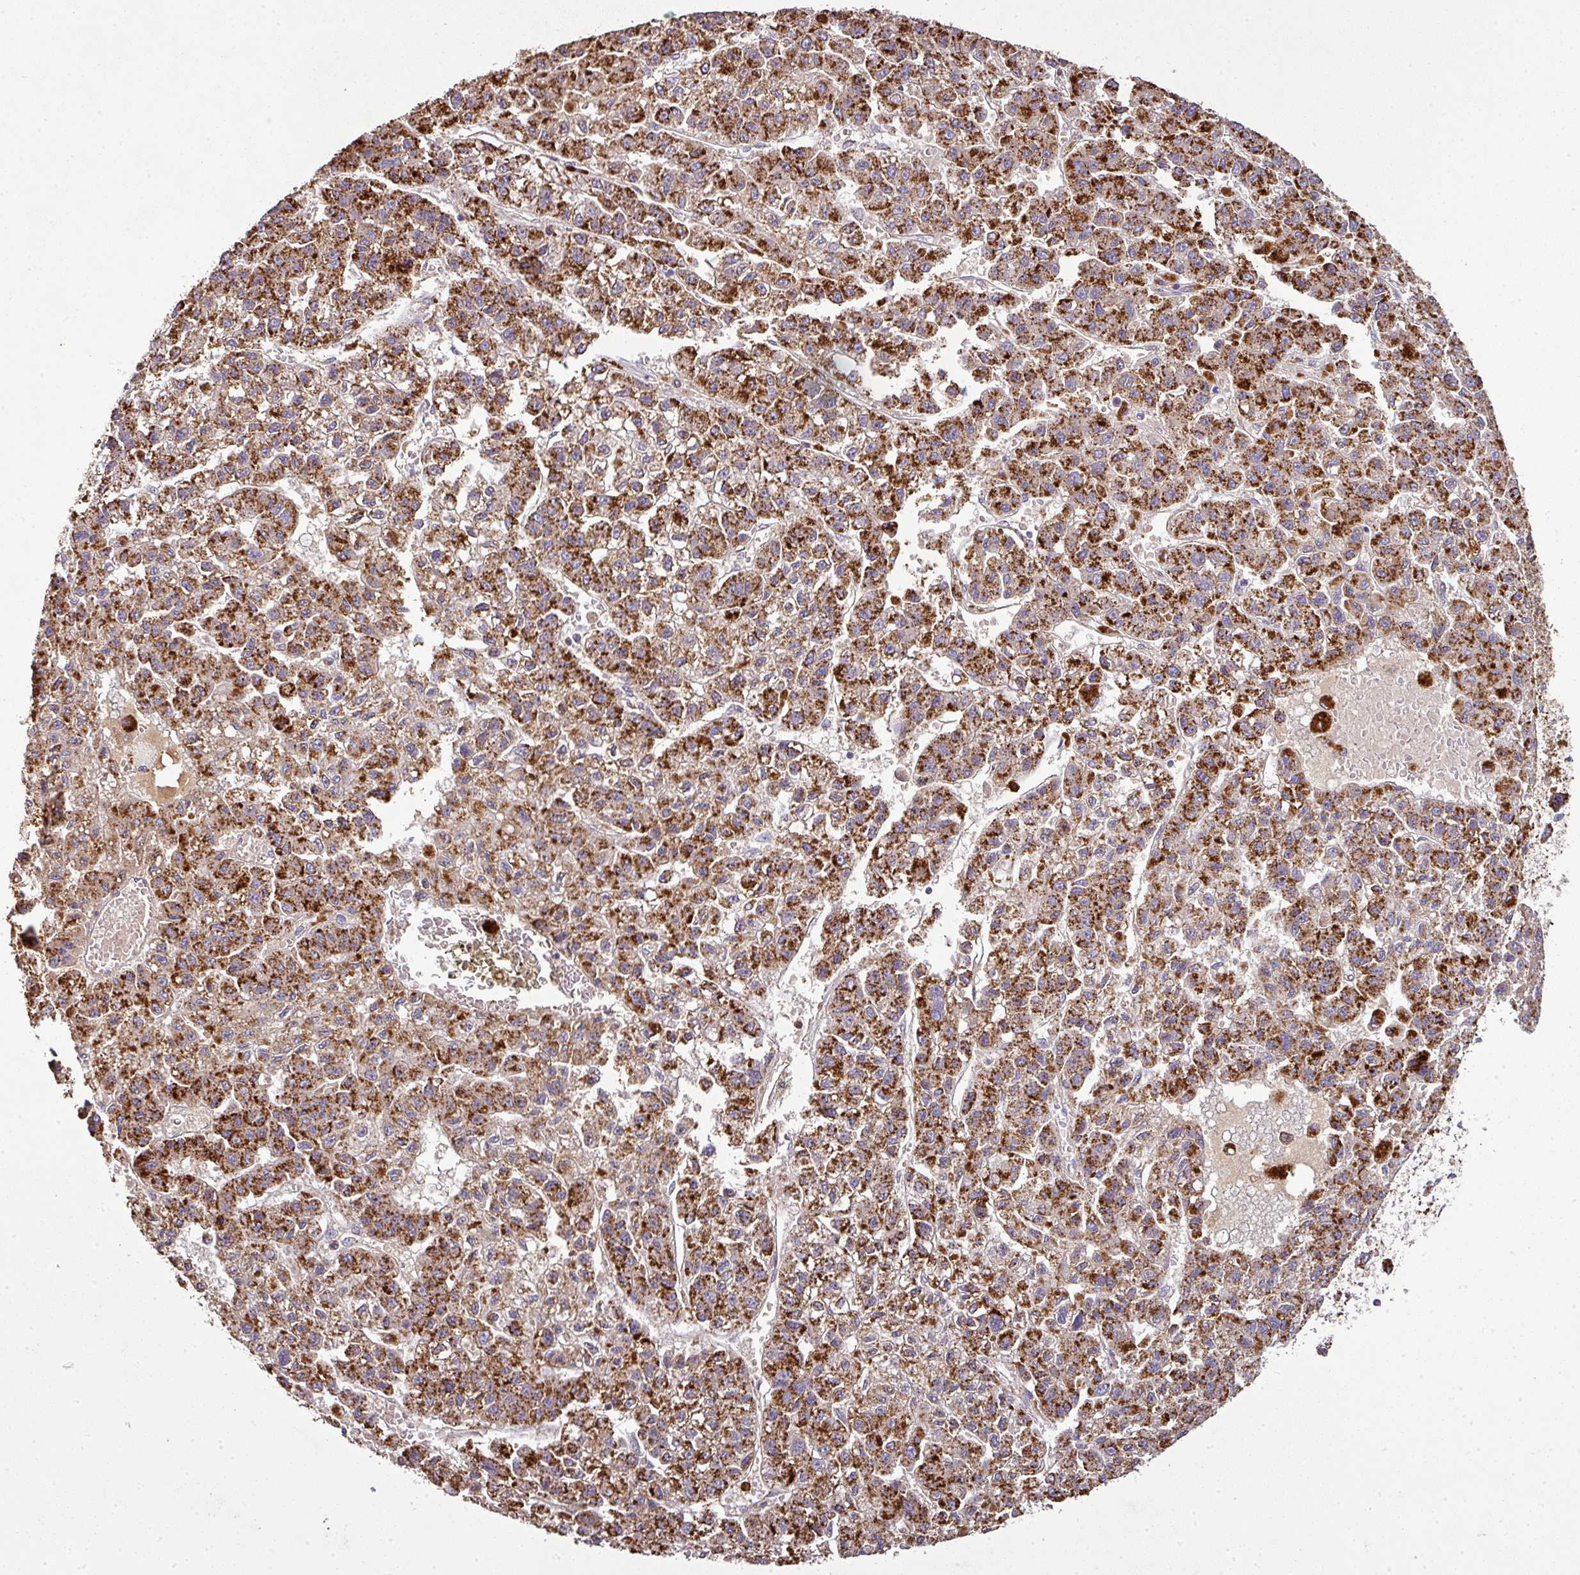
{"staining": {"intensity": "strong", "quantity": ">75%", "location": "cytoplasmic/membranous"}, "tissue": "liver cancer", "cell_type": "Tumor cells", "image_type": "cancer", "snomed": [{"axis": "morphology", "description": "Carcinoma, Hepatocellular, NOS"}, {"axis": "topography", "description": "Liver"}], "caption": "Immunohistochemistry of liver cancer (hepatocellular carcinoma) shows high levels of strong cytoplasmic/membranous expression in approximately >75% of tumor cells. (brown staining indicates protein expression, while blue staining denotes nuclei).", "gene": "CAB39L", "patient": {"sex": "male", "age": 70}}